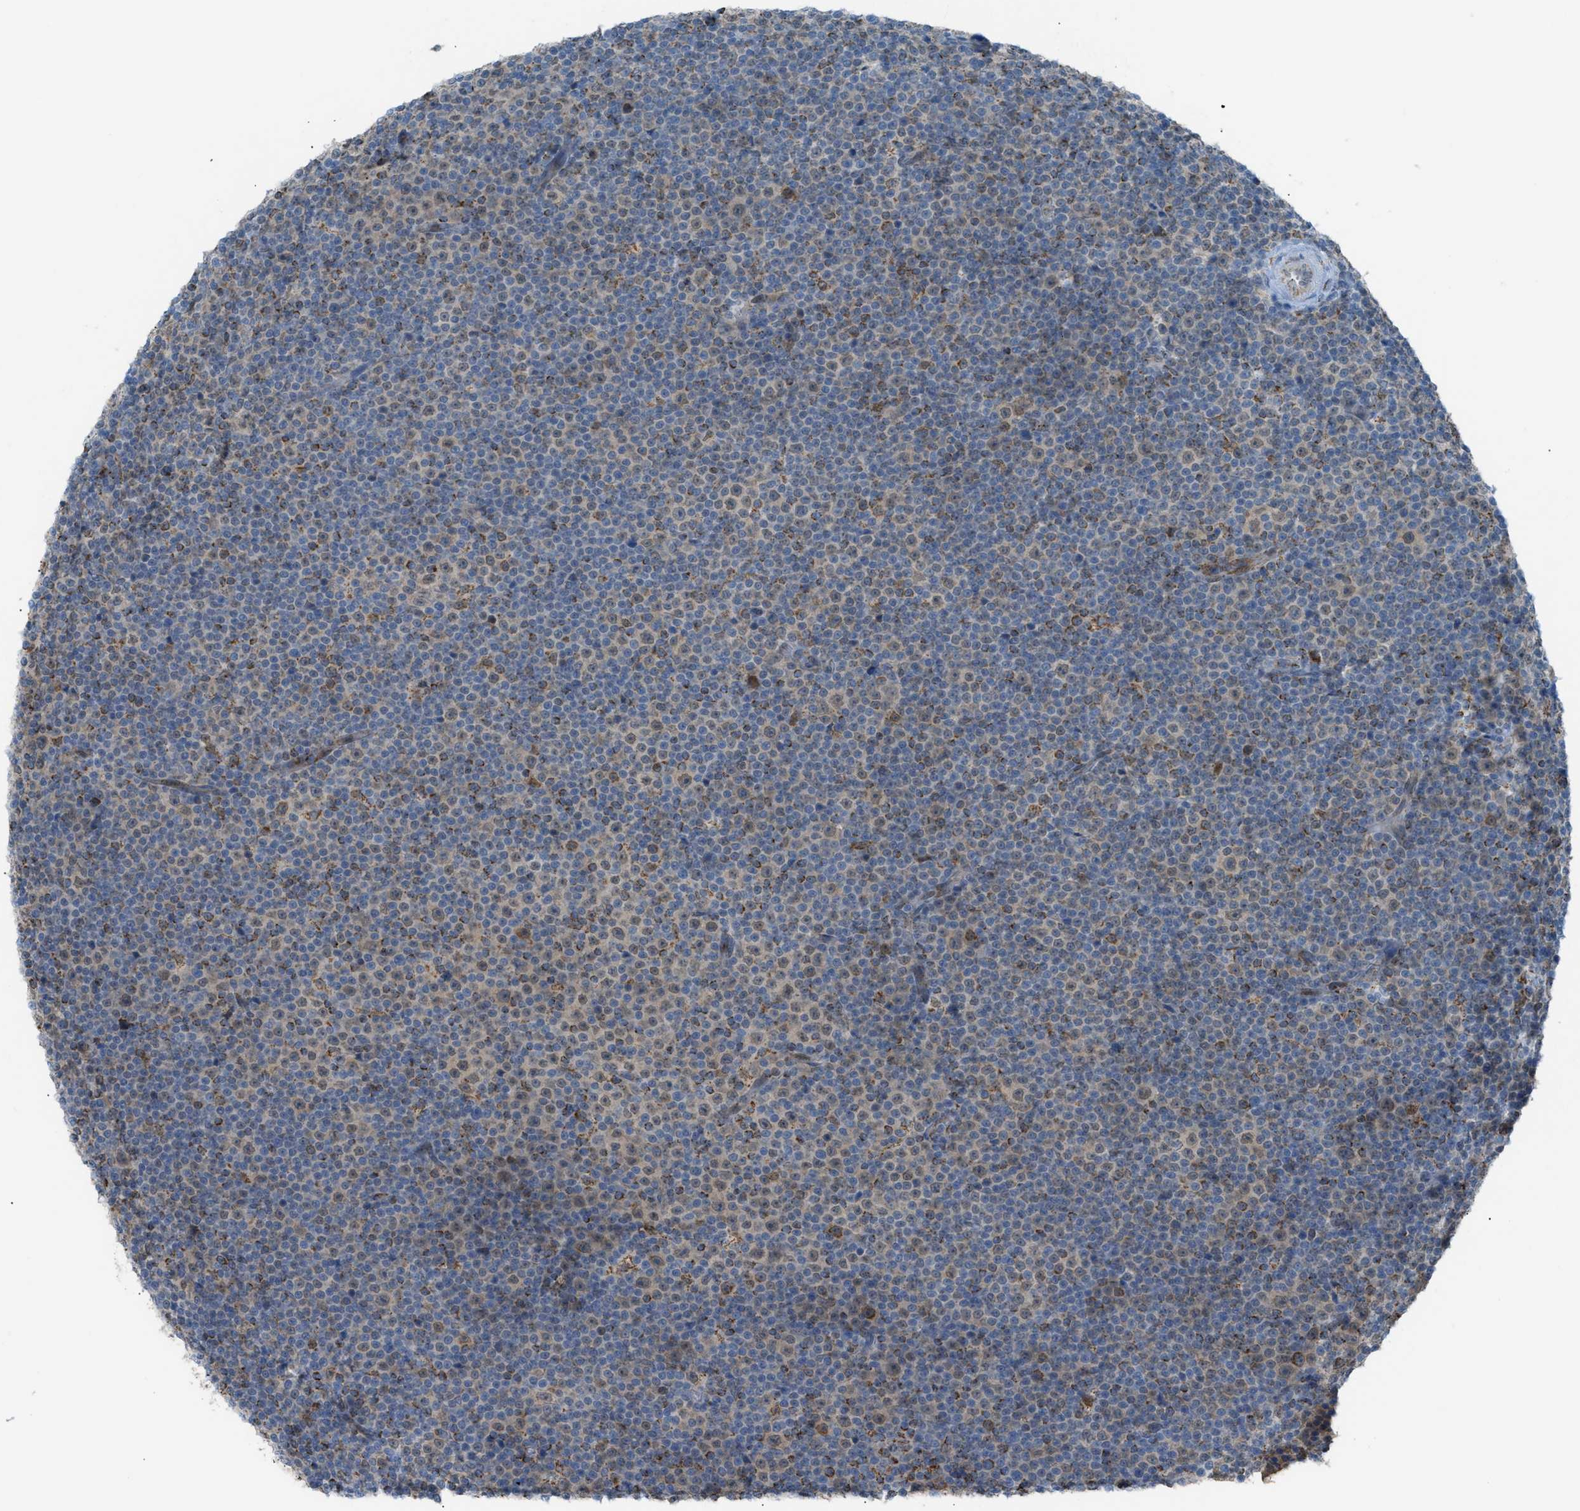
{"staining": {"intensity": "weak", "quantity": "25%-75%", "location": "nuclear"}, "tissue": "lymphoma", "cell_type": "Tumor cells", "image_type": "cancer", "snomed": [{"axis": "morphology", "description": "Malignant lymphoma, non-Hodgkin's type, Low grade"}, {"axis": "topography", "description": "Lymph node"}], "caption": "The immunohistochemical stain highlights weak nuclear staining in tumor cells of low-grade malignant lymphoma, non-Hodgkin's type tissue.", "gene": "SRM", "patient": {"sex": "female", "age": 67}}